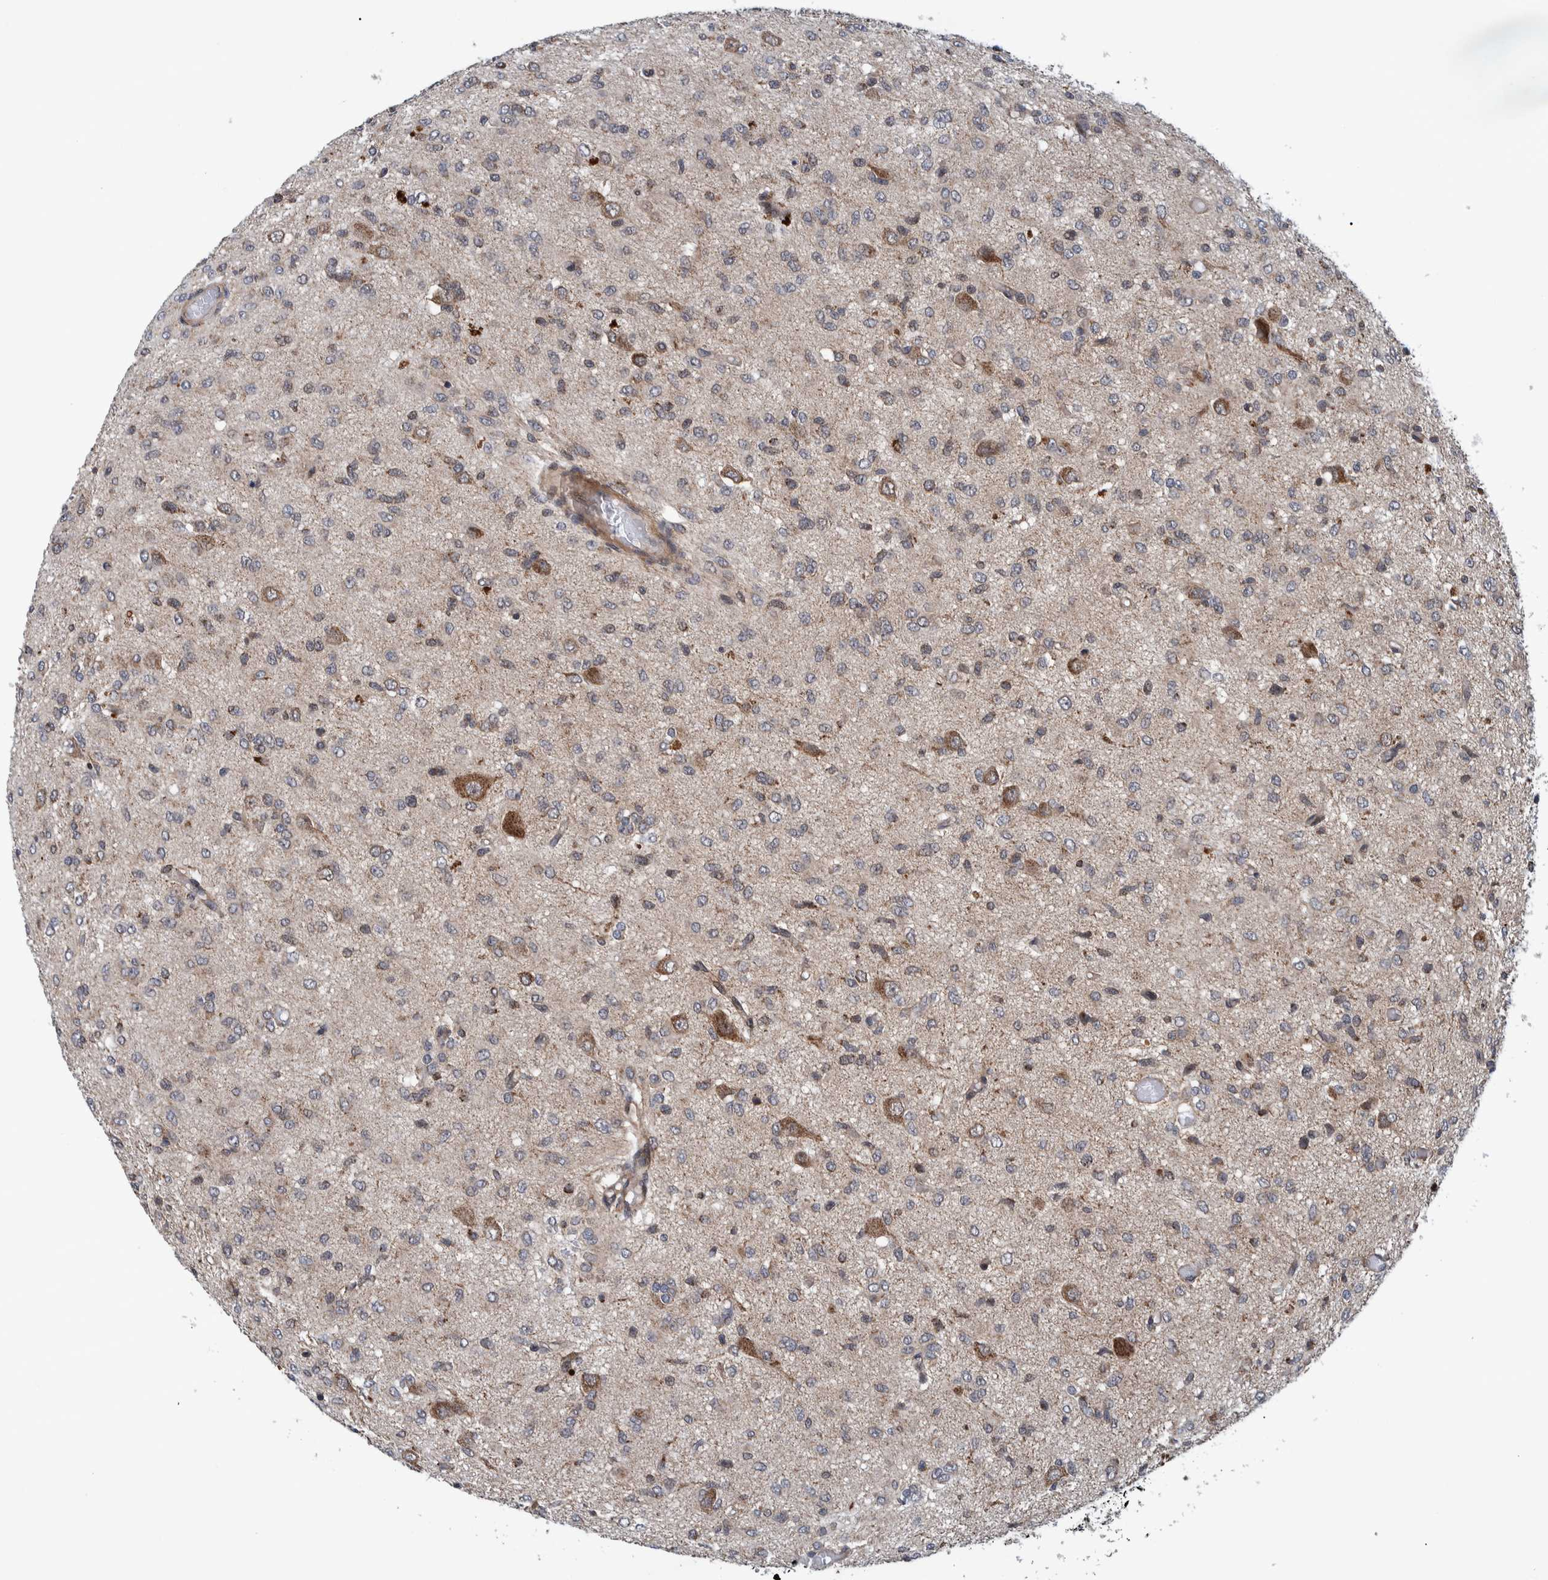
{"staining": {"intensity": "moderate", "quantity": "<25%", "location": "cytoplasmic/membranous"}, "tissue": "glioma", "cell_type": "Tumor cells", "image_type": "cancer", "snomed": [{"axis": "morphology", "description": "Glioma, malignant, High grade"}, {"axis": "topography", "description": "Brain"}], "caption": "IHC (DAB (3,3'-diaminobenzidine)) staining of malignant glioma (high-grade) demonstrates moderate cytoplasmic/membranous protein positivity in approximately <25% of tumor cells. The staining was performed using DAB, with brown indicating positive protein expression. Nuclei are stained blue with hematoxylin.", "gene": "MRPS7", "patient": {"sex": "female", "age": 59}}